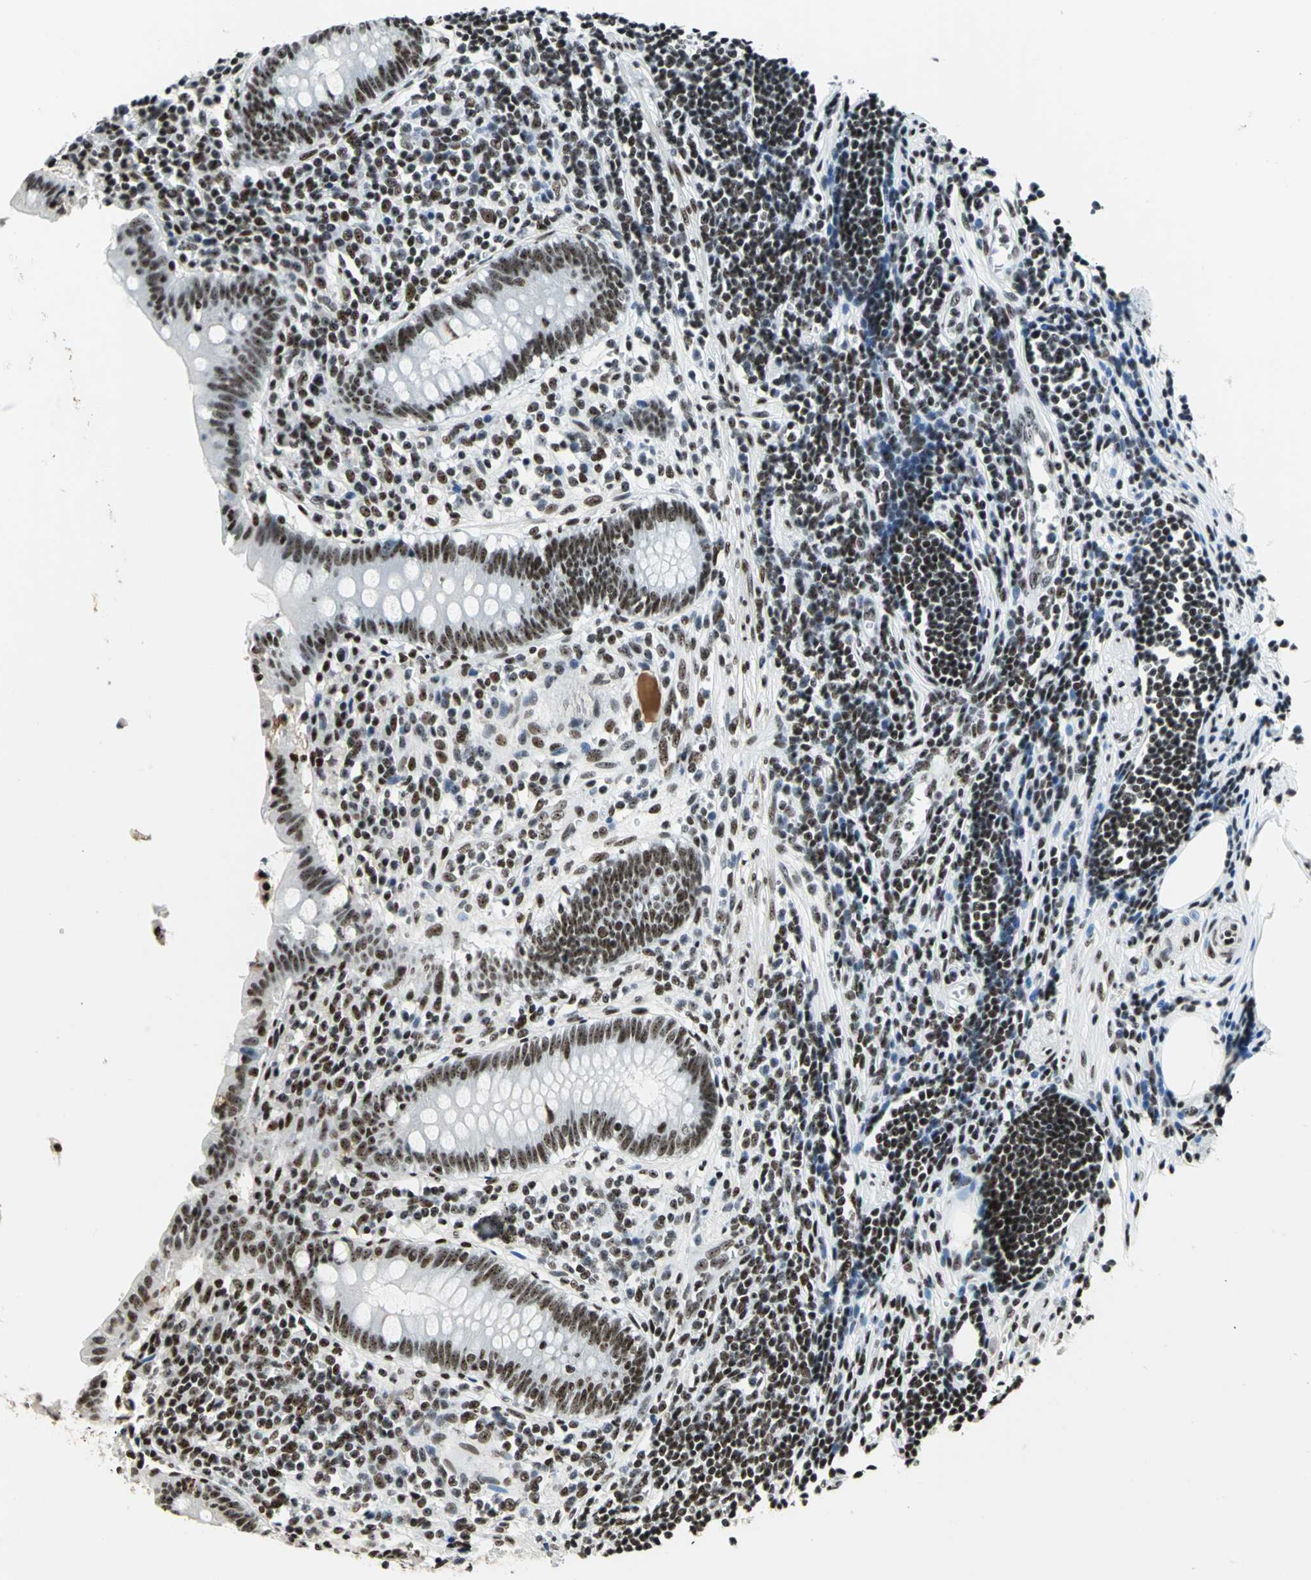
{"staining": {"intensity": "moderate", "quantity": "25%-75%", "location": "nuclear"}, "tissue": "appendix", "cell_type": "Glandular cells", "image_type": "normal", "snomed": [{"axis": "morphology", "description": "Normal tissue, NOS"}, {"axis": "topography", "description": "Appendix"}], "caption": "The immunohistochemical stain labels moderate nuclear expression in glandular cells of benign appendix. Nuclei are stained in blue.", "gene": "UBTF", "patient": {"sex": "female", "age": 50}}